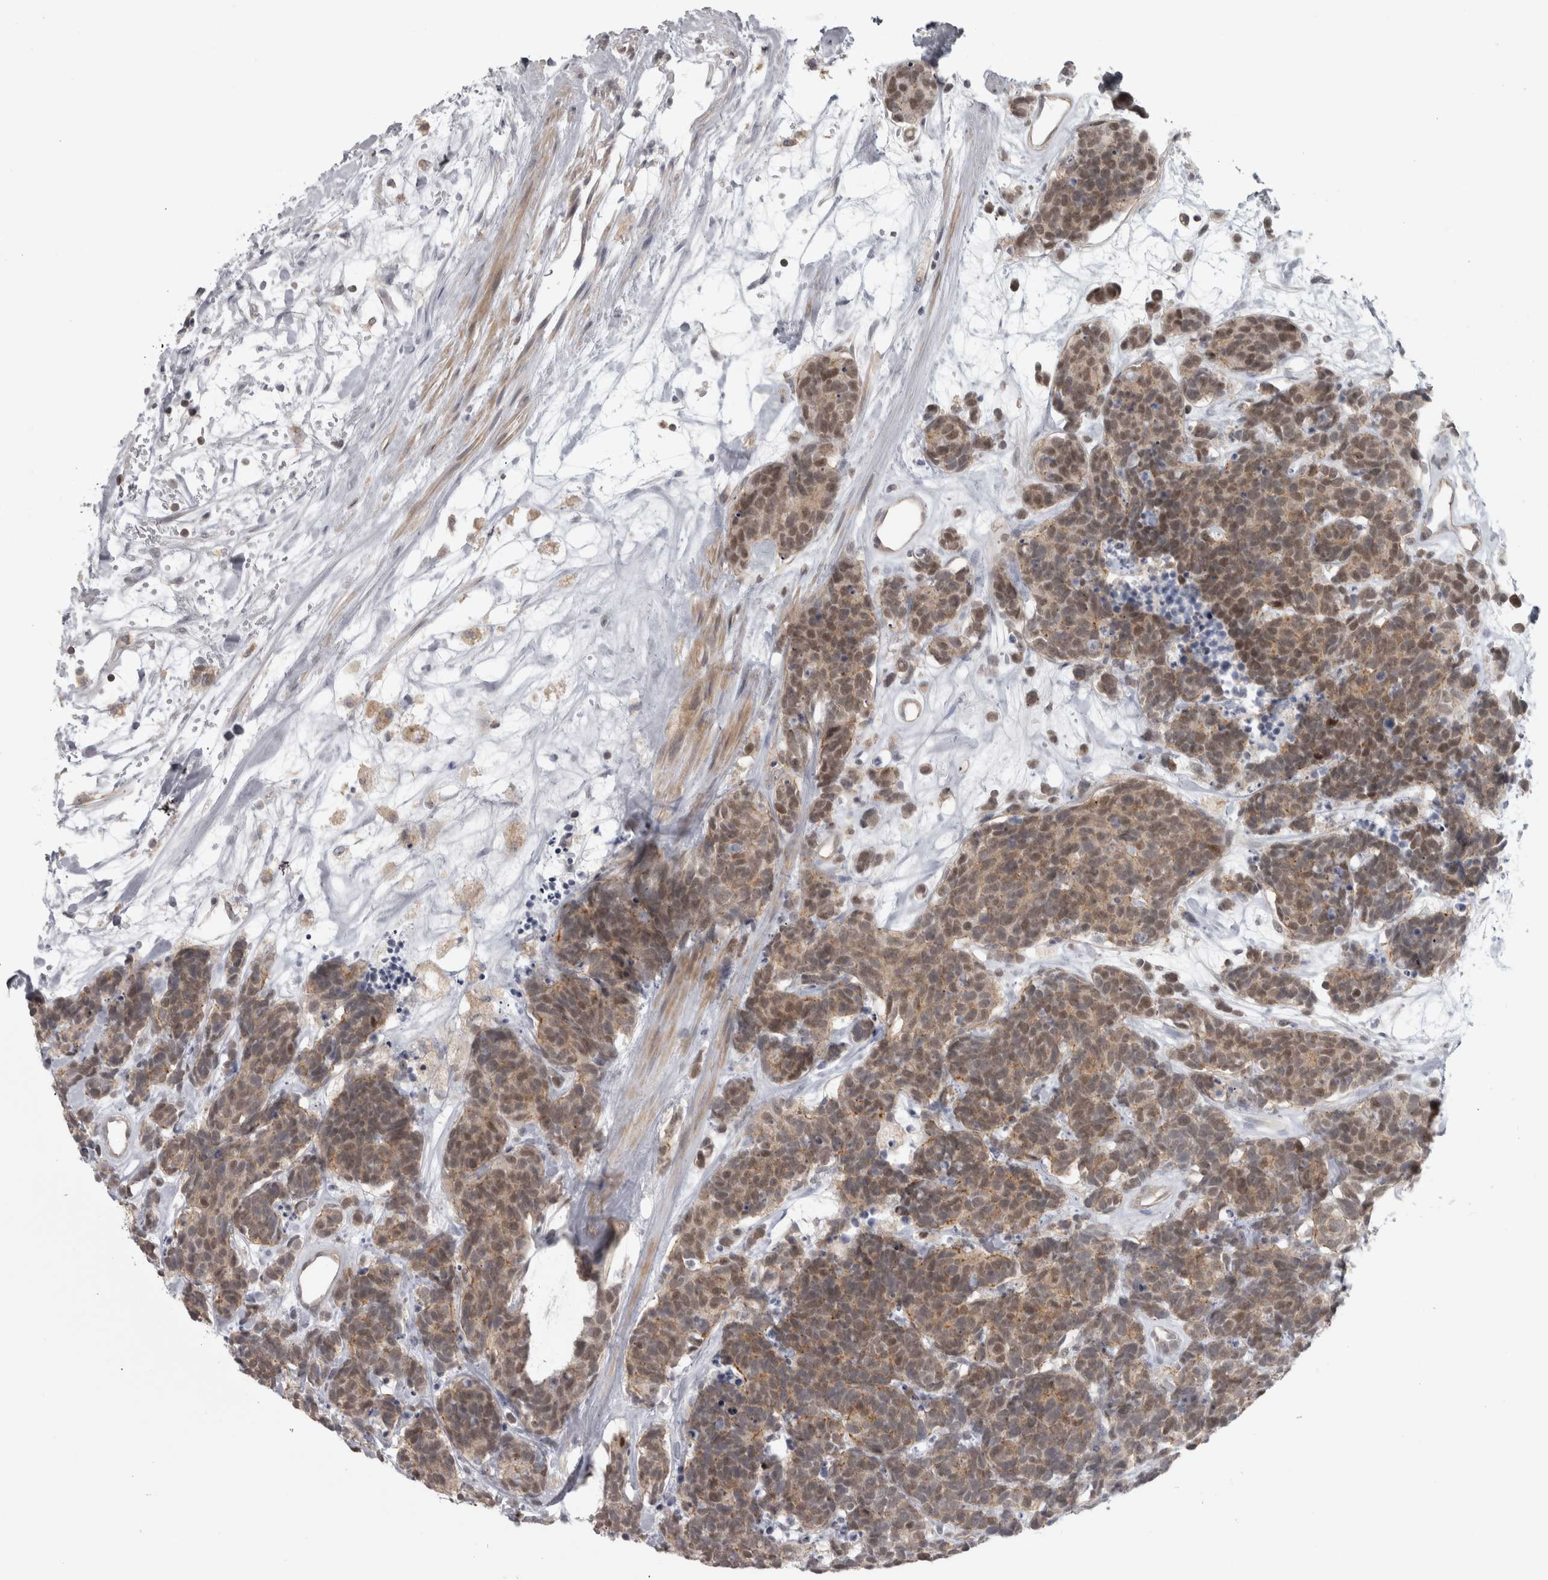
{"staining": {"intensity": "weak", "quantity": ">75%", "location": "cytoplasmic/membranous,nuclear"}, "tissue": "carcinoid", "cell_type": "Tumor cells", "image_type": "cancer", "snomed": [{"axis": "morphology", "description": "Carcinoma, NOS"}, {"axis": "morphology", "description": "Carcinoid, malignant, NOS"}, {"axis": "topography", "description": "Urinary bladder"}], "caption": "Tumor cells display low levels of weak cytoplasmic/membranous and nuclear staining in approximately >75% of cells in malignant carcinoid.", "gene": "PPP1R12B", "patient": {"sex": "male", "age": 57}}